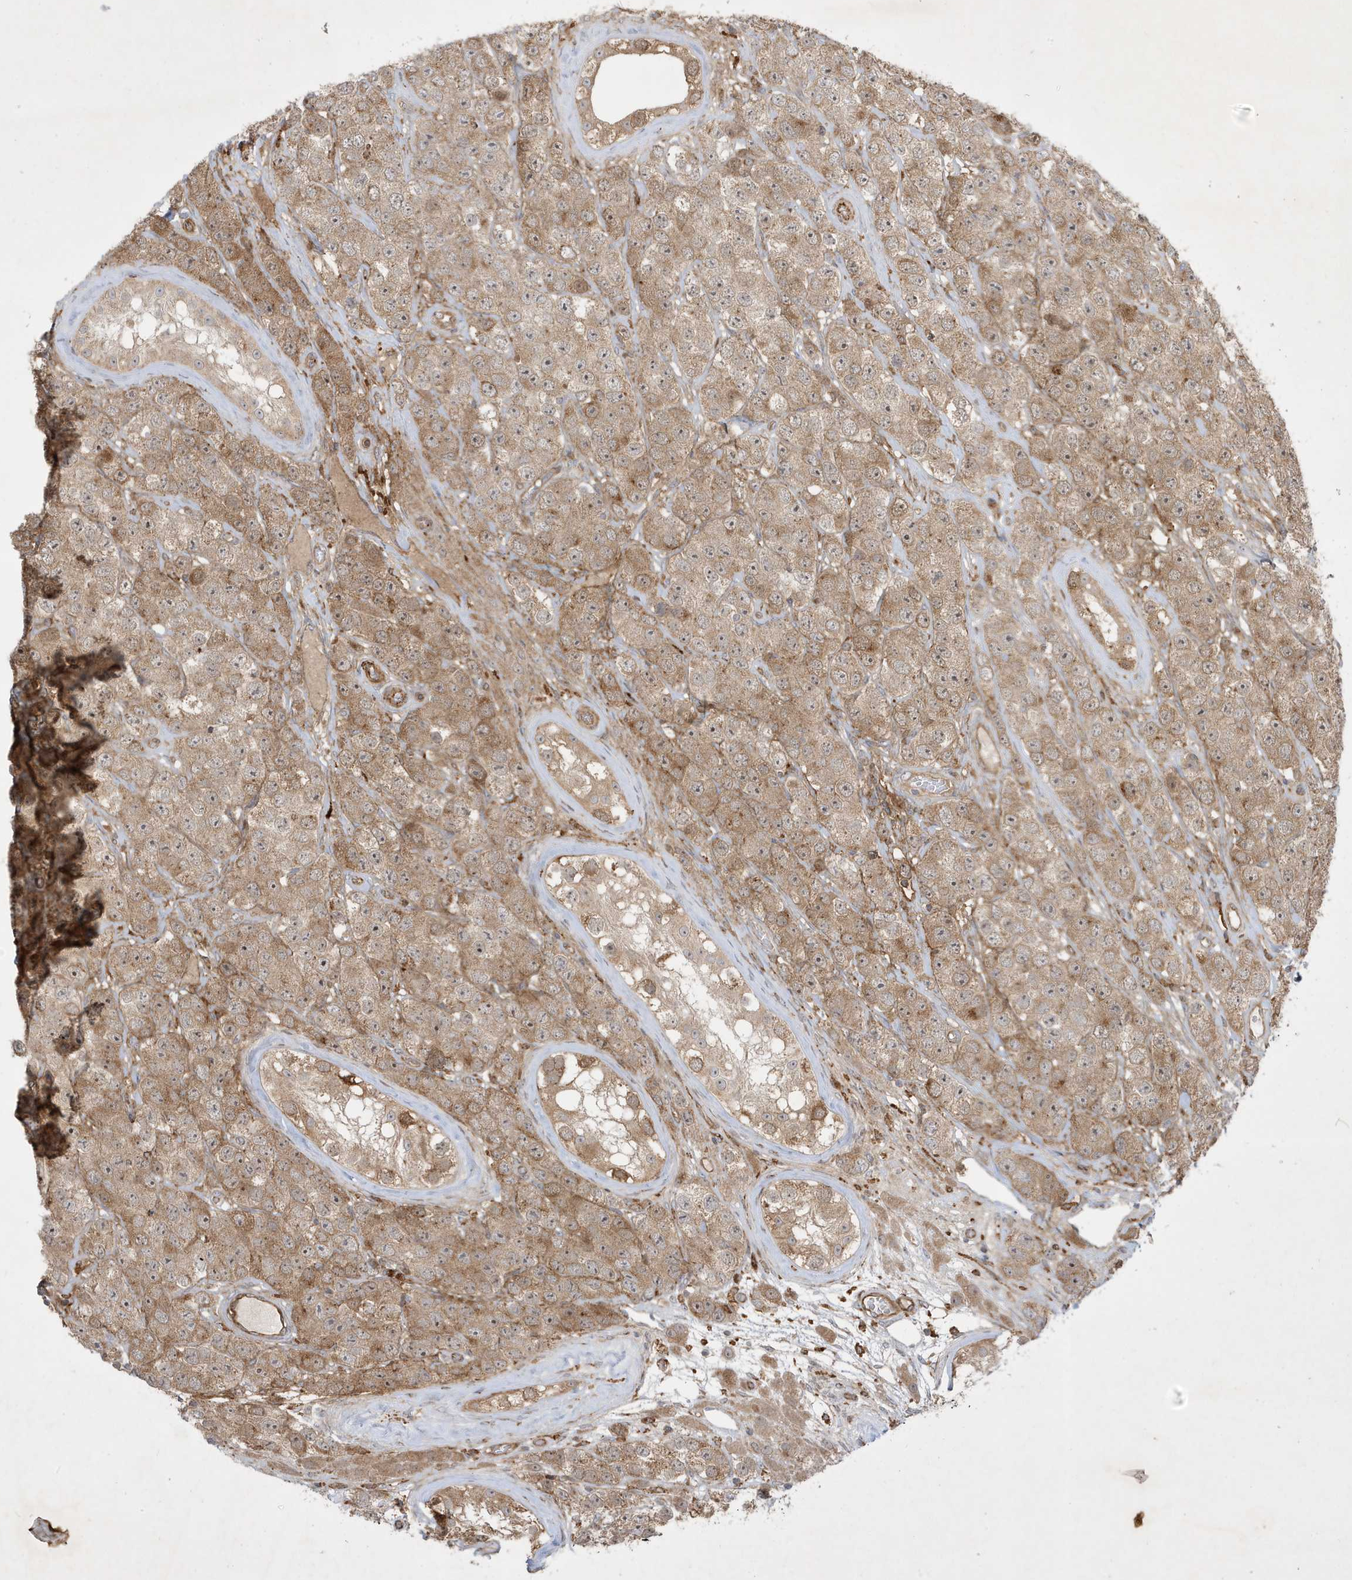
{"staining": {"intensity": "moderate", "quantity": ">75%", "location": "cytoplasmic/membranous"}, "tissue": "testis cancer", "cell_type": "Tumor cells", "image_type": "cancer", "snomed": [{"axis": "morphology", "description": "Seminoma, NOS"}, {"axis": "topography", "description": "Testis"}], "caption": "A medium amount of moderate cytoplasmic/membranous positivity is appreciated in approximately >75% of tumor cells in testis cancer (seminoma) tissue.", "gene": "IFT57", "patient": {"sex": "male", "age": 28}}